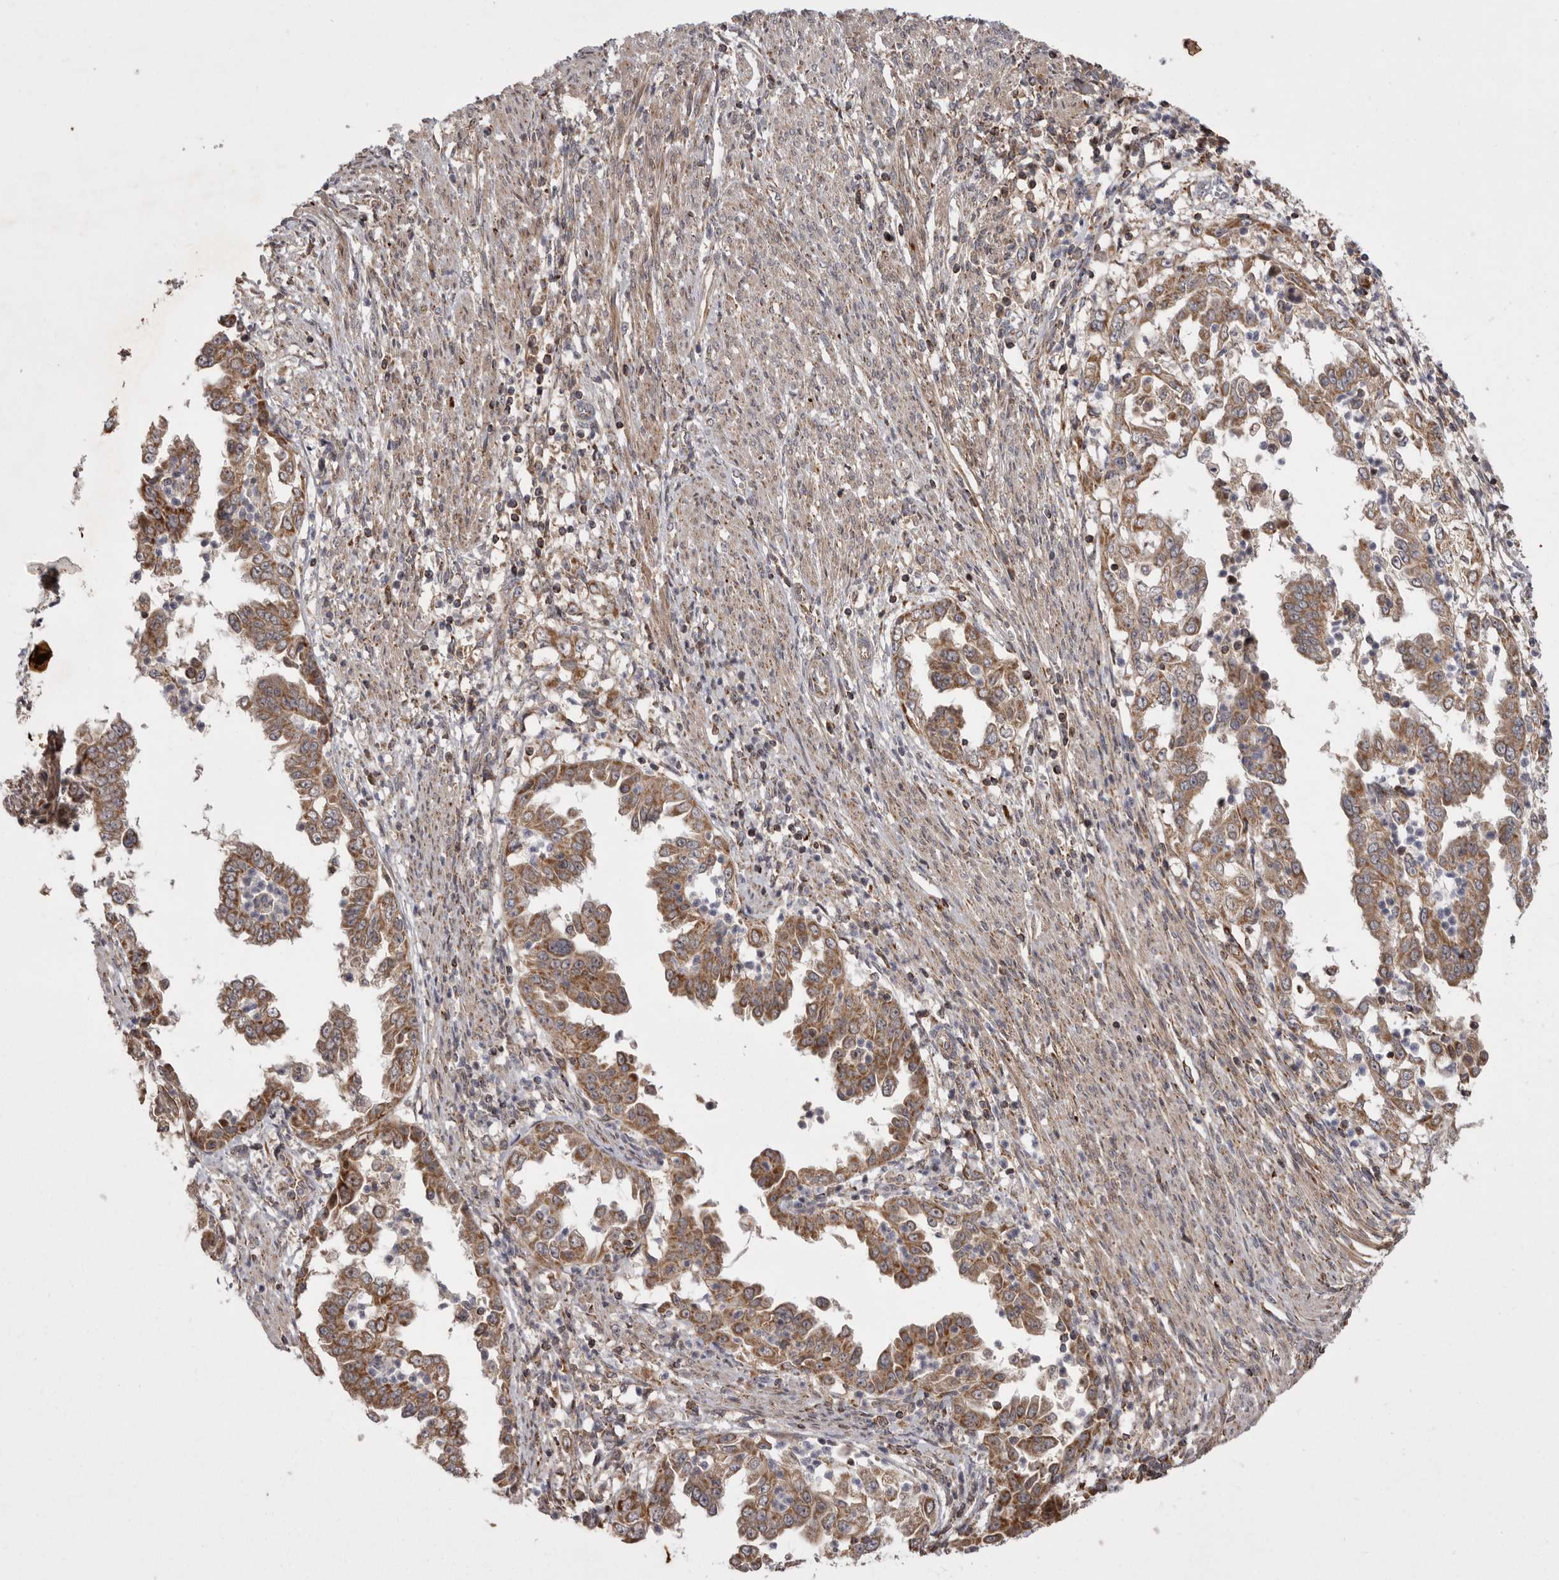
{"staining": {"intensity": "moderate", "quantity": ">75%", "location": "cytoplasmic/membranous"}, "tissue": "endometrial cancer", "cell_type": "Tumor cells", "image_type": "cancer", "snomed": [{"axis": "morphology", "description": "Adenocarcinoma, NOS"}, {"axis": "topography", "description": "Endometrium"}], "caption": "Tumor cells show moderate cytoplasmic/membranous expression in about >75% of cells in endometrial cancer (adenocarcinoma).", "gene": "KYAT3", "patient": {"sex": "female", "age": 85}}